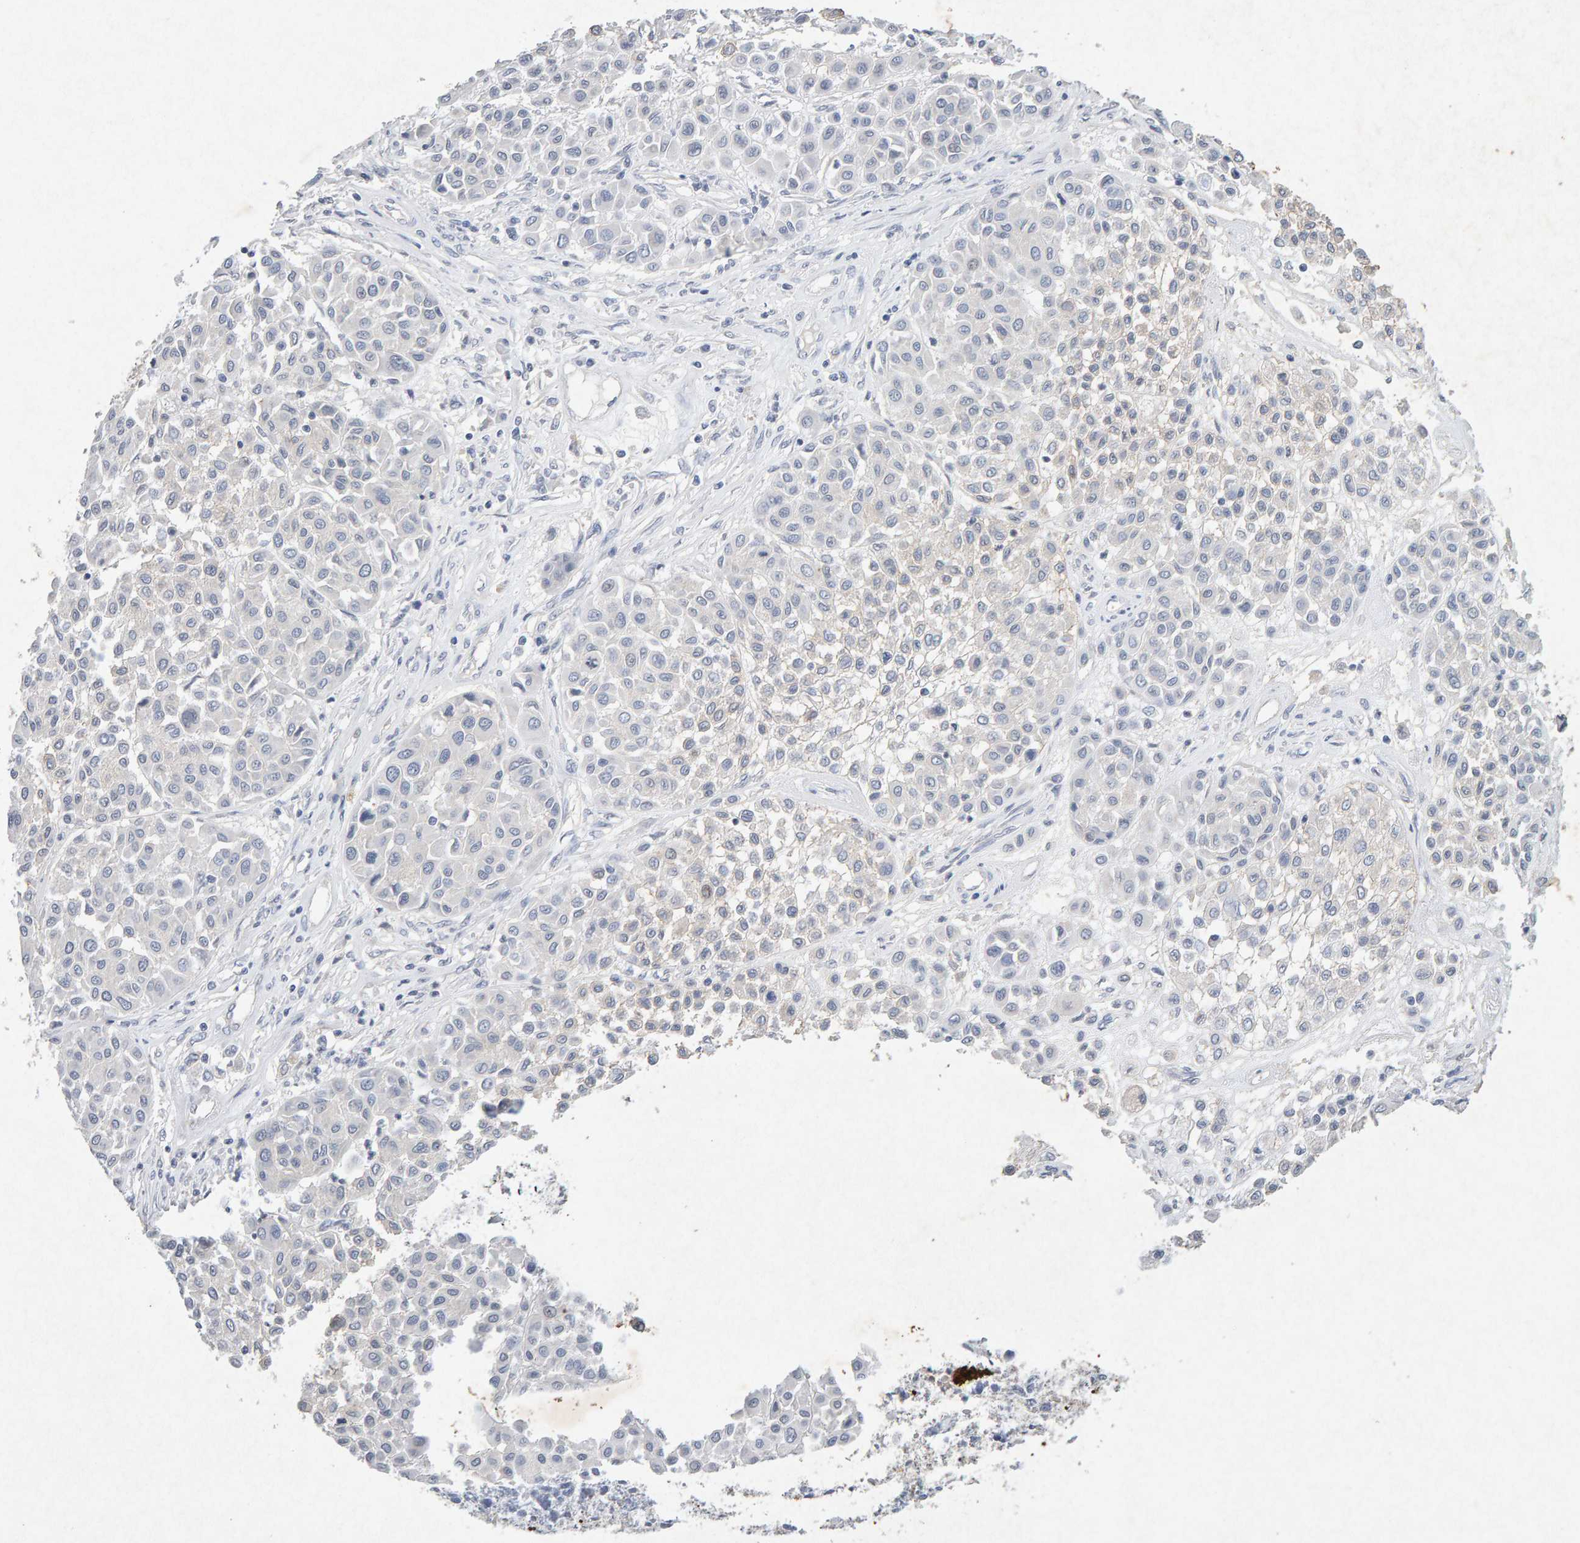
{"staining": {"intensity": "negative", "quantity": "none", "location": "none"}, "tissue": "melanoma", "cell_type": "Tumor cells", "image_type": "cancer", "snomed": [{"axis": "morphology", "description": "Malignant melanoma, Metastatic site"}, {"axis": "topography", "description": "Soft tissue"}], "caption": "DAB (3,3'-diaminobenzidine) immunohistochemical staining of malignant melanoma (metastatic site) displays no significant positivity in tumor cells.", "gene": "PTPRM", "patient": {"sex": "male", "age": 41}}